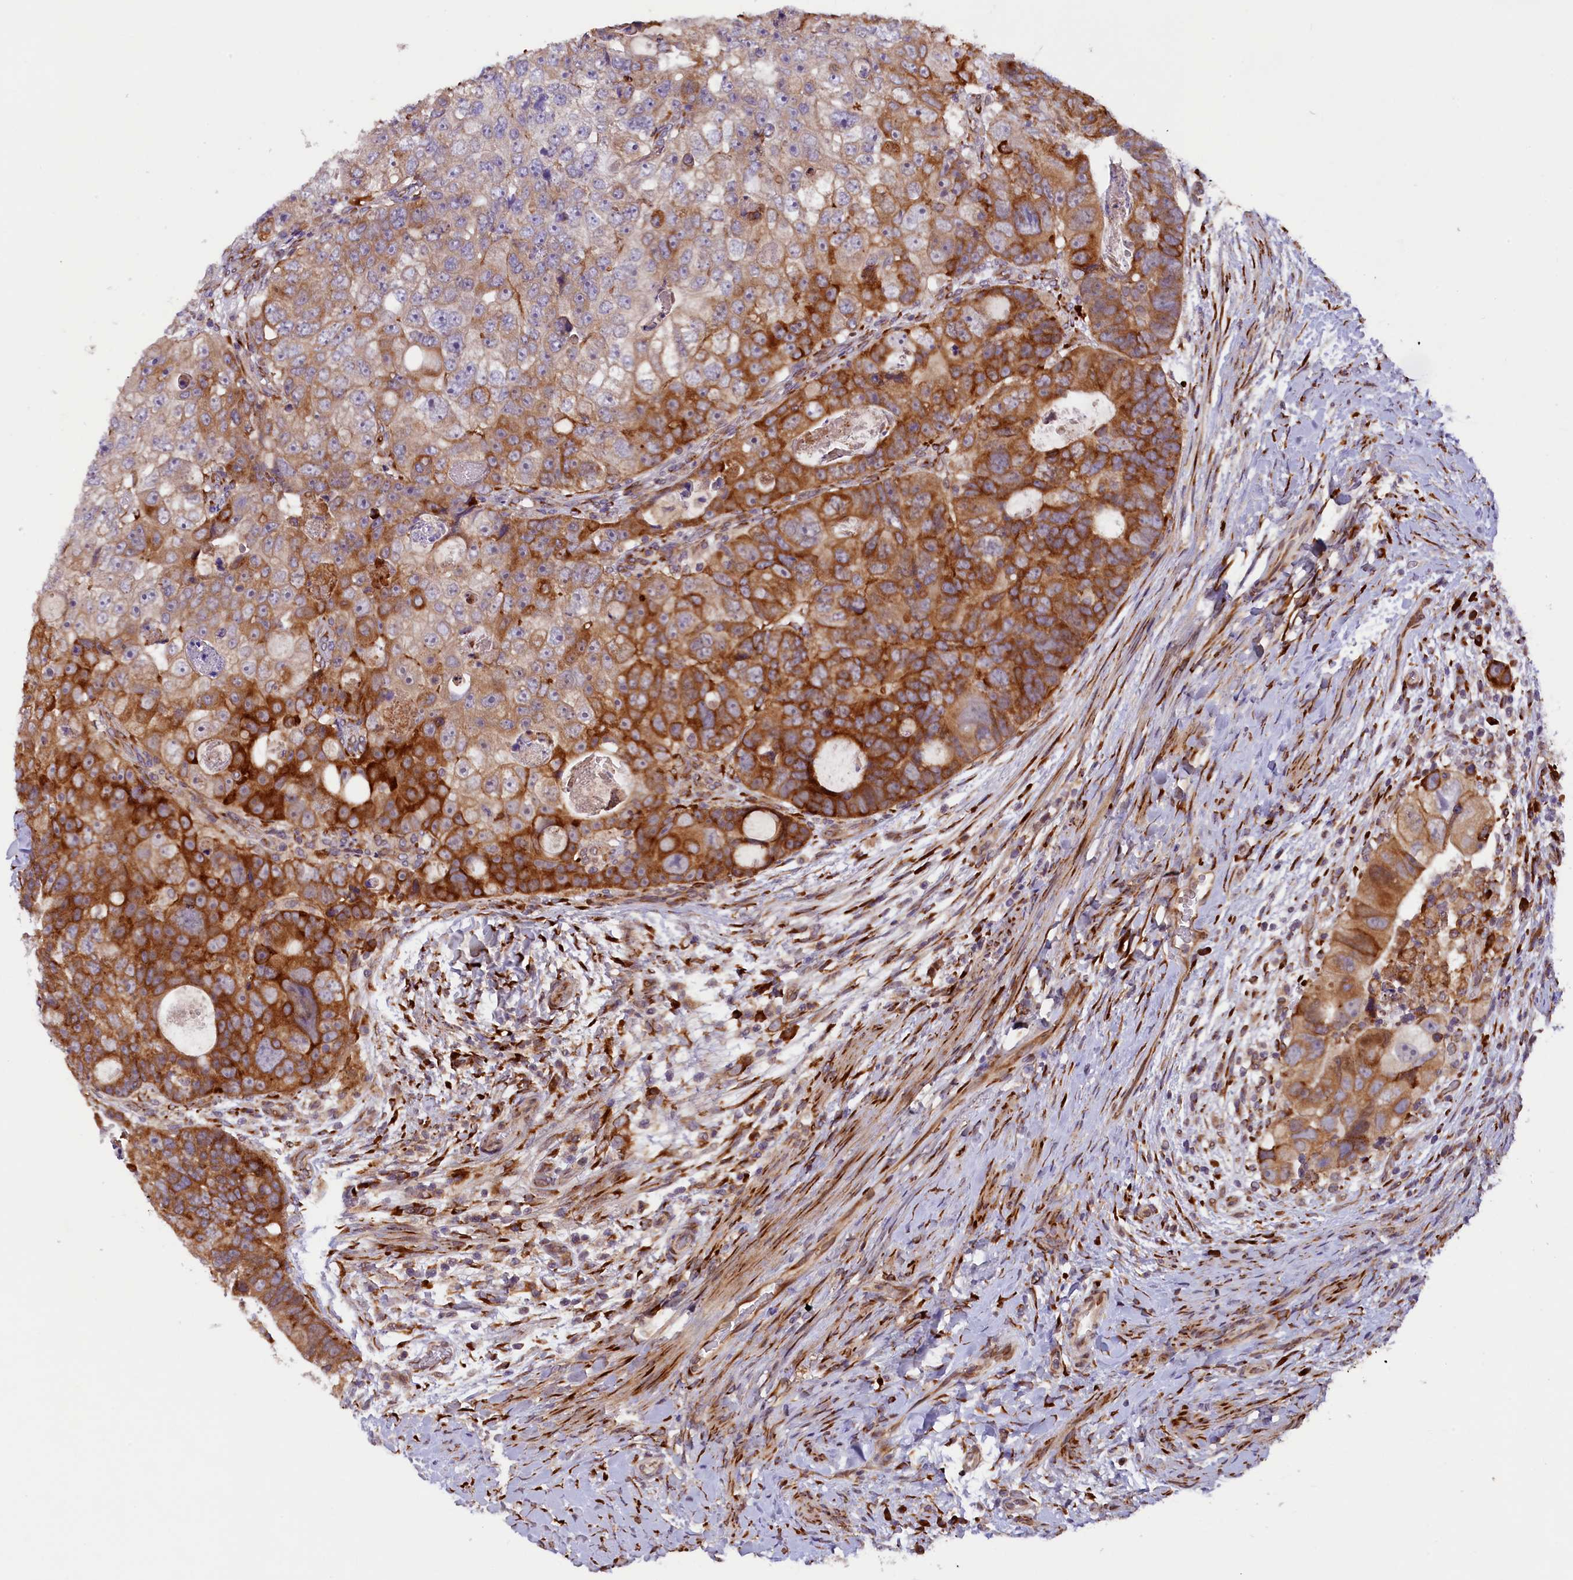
{"staining": {"intensity": "strong", "quantity": "25%-75%", "location": "cytoplasmic/membranous"}, "tissue": "colorectal cancer", "cell_type": "Tumor cells", "image_type": "cancer", "snomed": [{"axis": "morphology", "description": "Adenocarcinoma, NOS"}, {"axis": "topography", "description": "Rectum"}], "caption": "Strong cytoplasmic/membranous staining for a protein is appreciated in about 25%-75% of tumor cells of colorectal adenocarcinoma using immunohistochemistry.", "gene": "SSC5D", "patient": {"sex": "male", "age": 59}}